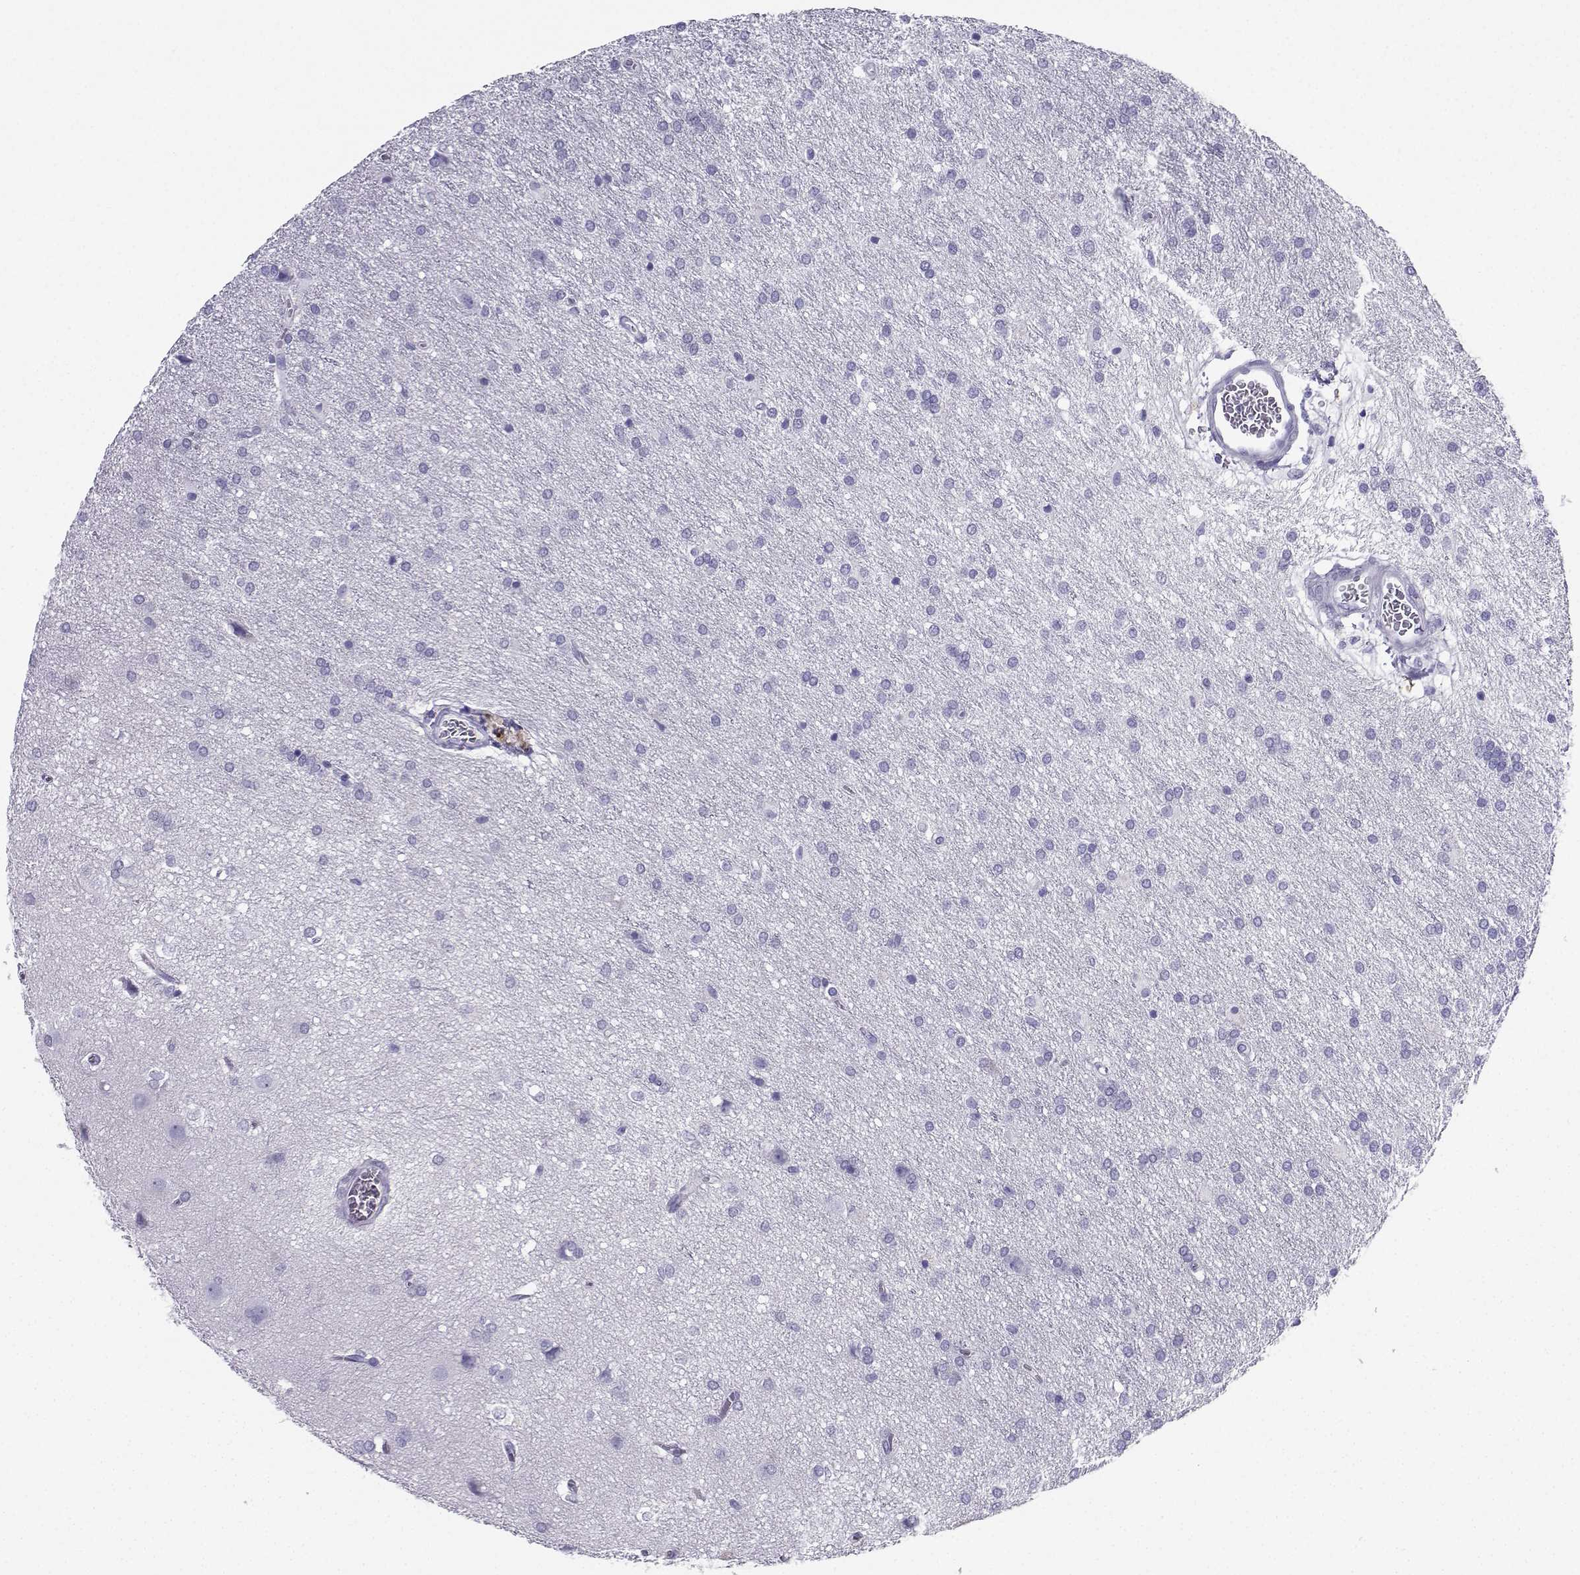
{"staining": {"intensity": "negative", "quantity": "none", "location": "none"}, "tissue": "glioma", "cell_type": "Tumor cells", "image_type": "cancer", "snomed": [{"axis": "morphology", "description": "Glioma, malignant, Low grade"}, {"axis": "topography", "description": "Brain"}], "caption": "Immunohistochemical staining of human glioma shows no significant positivity in tumor cells.", "gene": "CD109", "patient": {"sex": "female", "age": 32}}